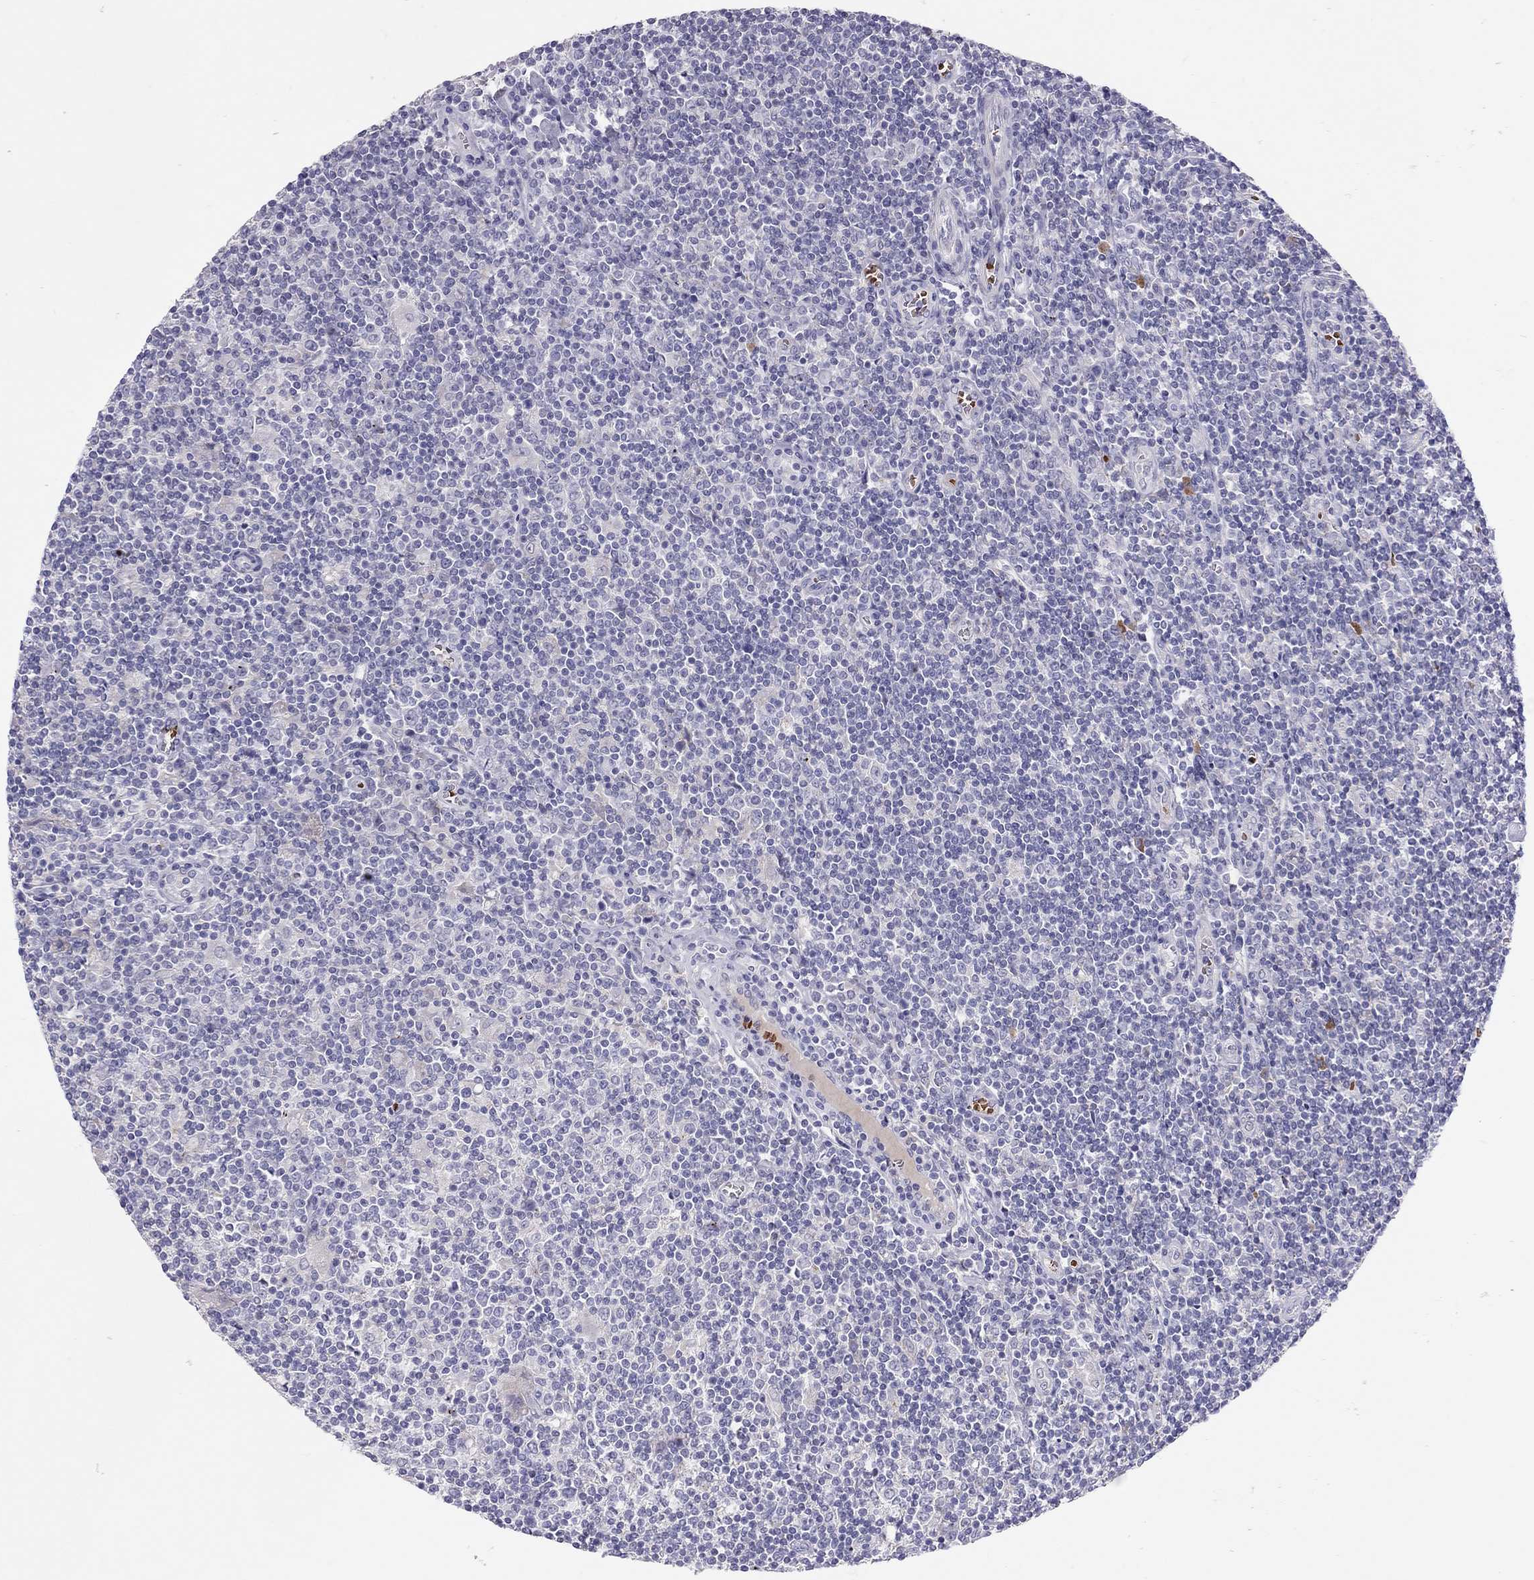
{"staining": {"intensity": "negative", "quantity": "none", "location": "none"}, "tissue": "lymphoma", "cell_type": "Tumor cells", "image_type": "cancer", "snomed": [{"axis": "morphology", "description": "Hodgkin's disease, NOS"}, {"axis": "topography", "description": "Lymph node"}], "caption": "Immunohistochemistry (IHC) micrograph of neoplastic tissue: human Hodgkin's disease stained with DAB demonstrates no significant protein expression in tumor cells.", "gene": "FRMD1", "patient": {"sex": "male", "age": 40}}